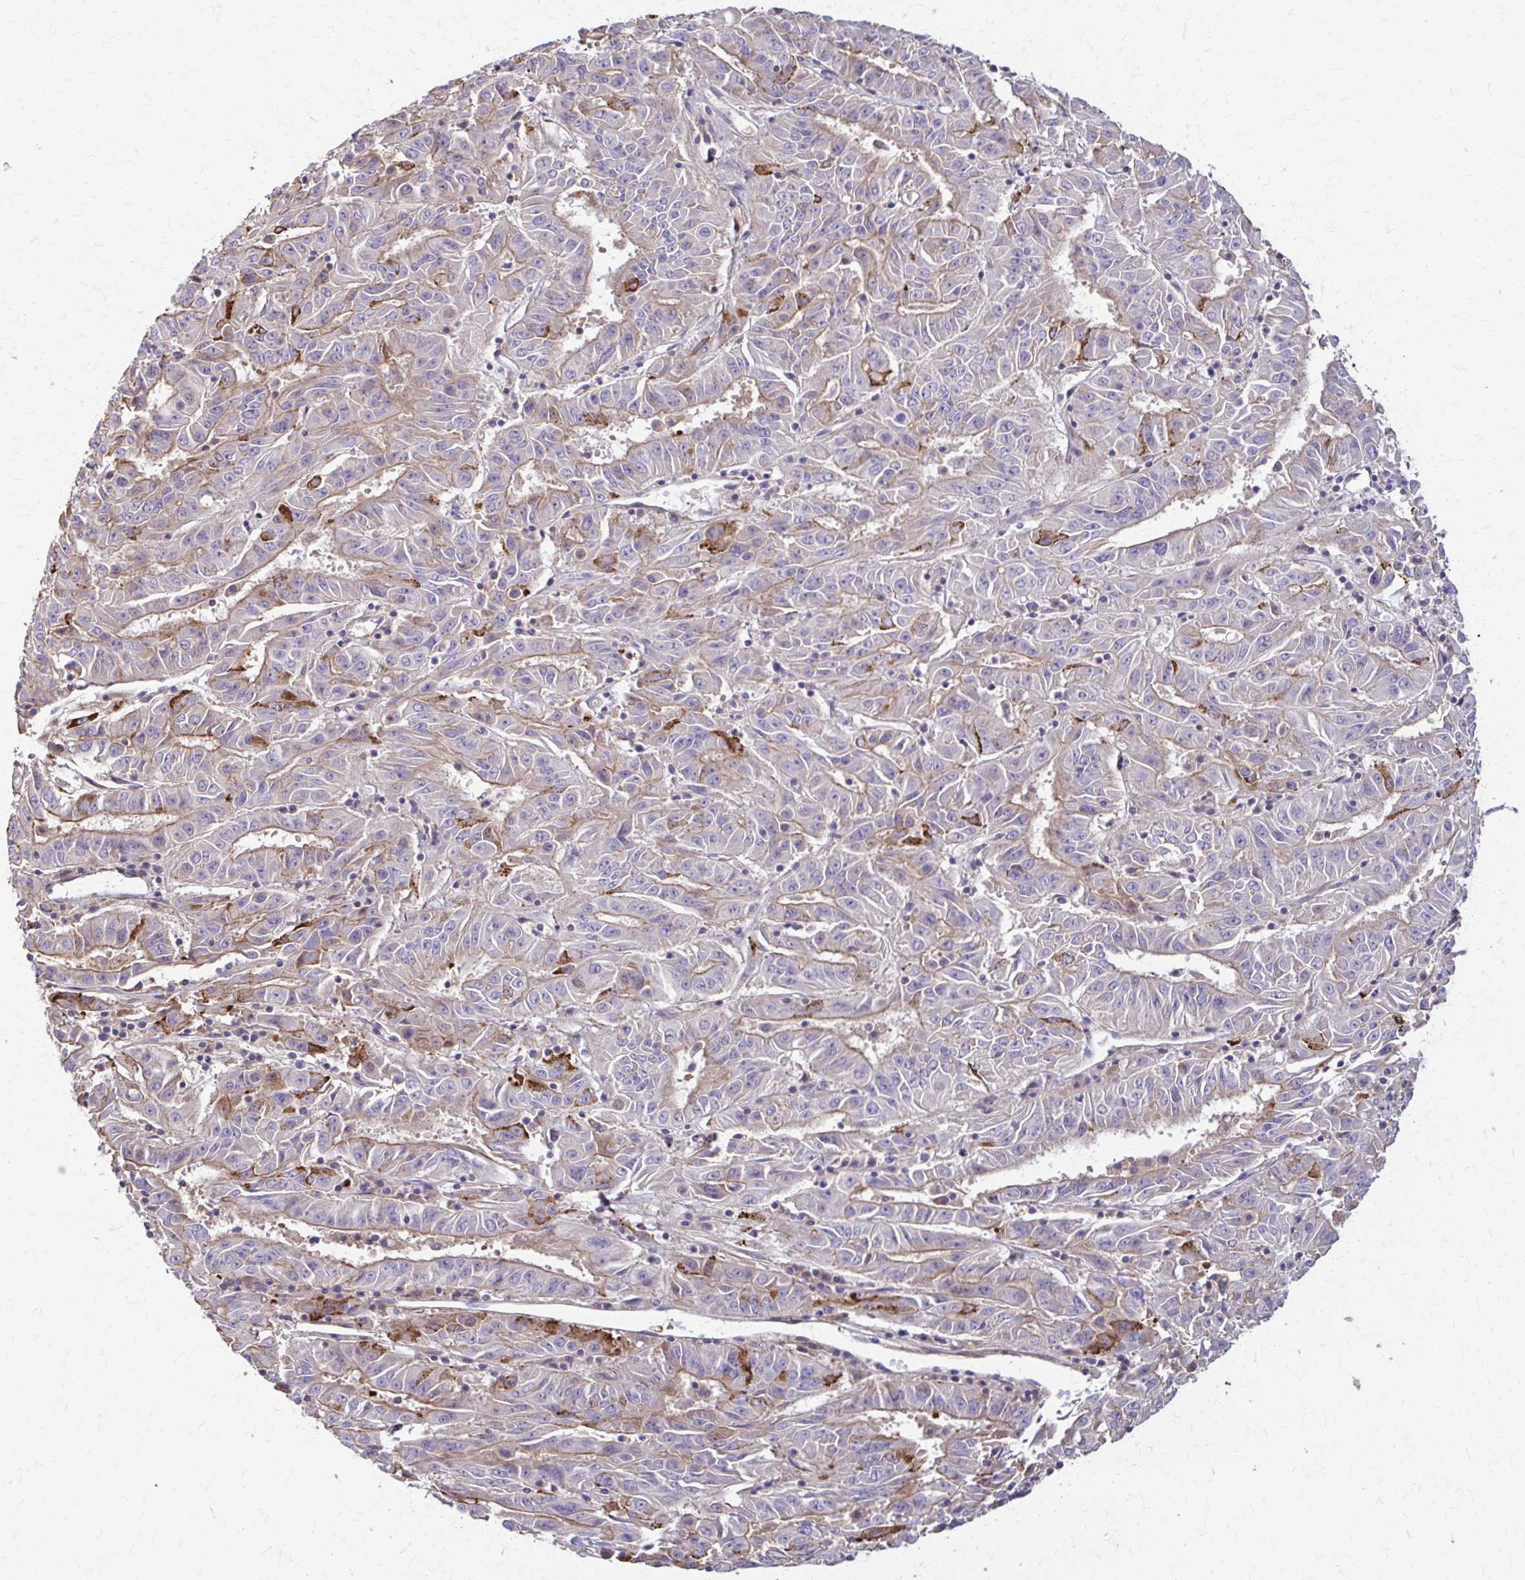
{"staining": {"intensity": "weak", "quantity": "25%-75%", "location": "cytoplasmic/membranous"}, "tissue": "pancreatic cancer", "cell_type": "Tumor cells", "image_type": "cancer", "snomed": [{"axis": "morphology", "description": "Adenocarcinoma, NOS"}, {"axis": "topography", "description": "Pancreas"}], "caption": "This micrograph demonstrates immunohistochemistry staining of pancreatic cancer (adenocarcinoma), with low weak cytoplasmic/membranous expression in approximately 25%-75% of tumor cells.", "gene": "DSP", "patient": {"sex": "male", "age": 63}}